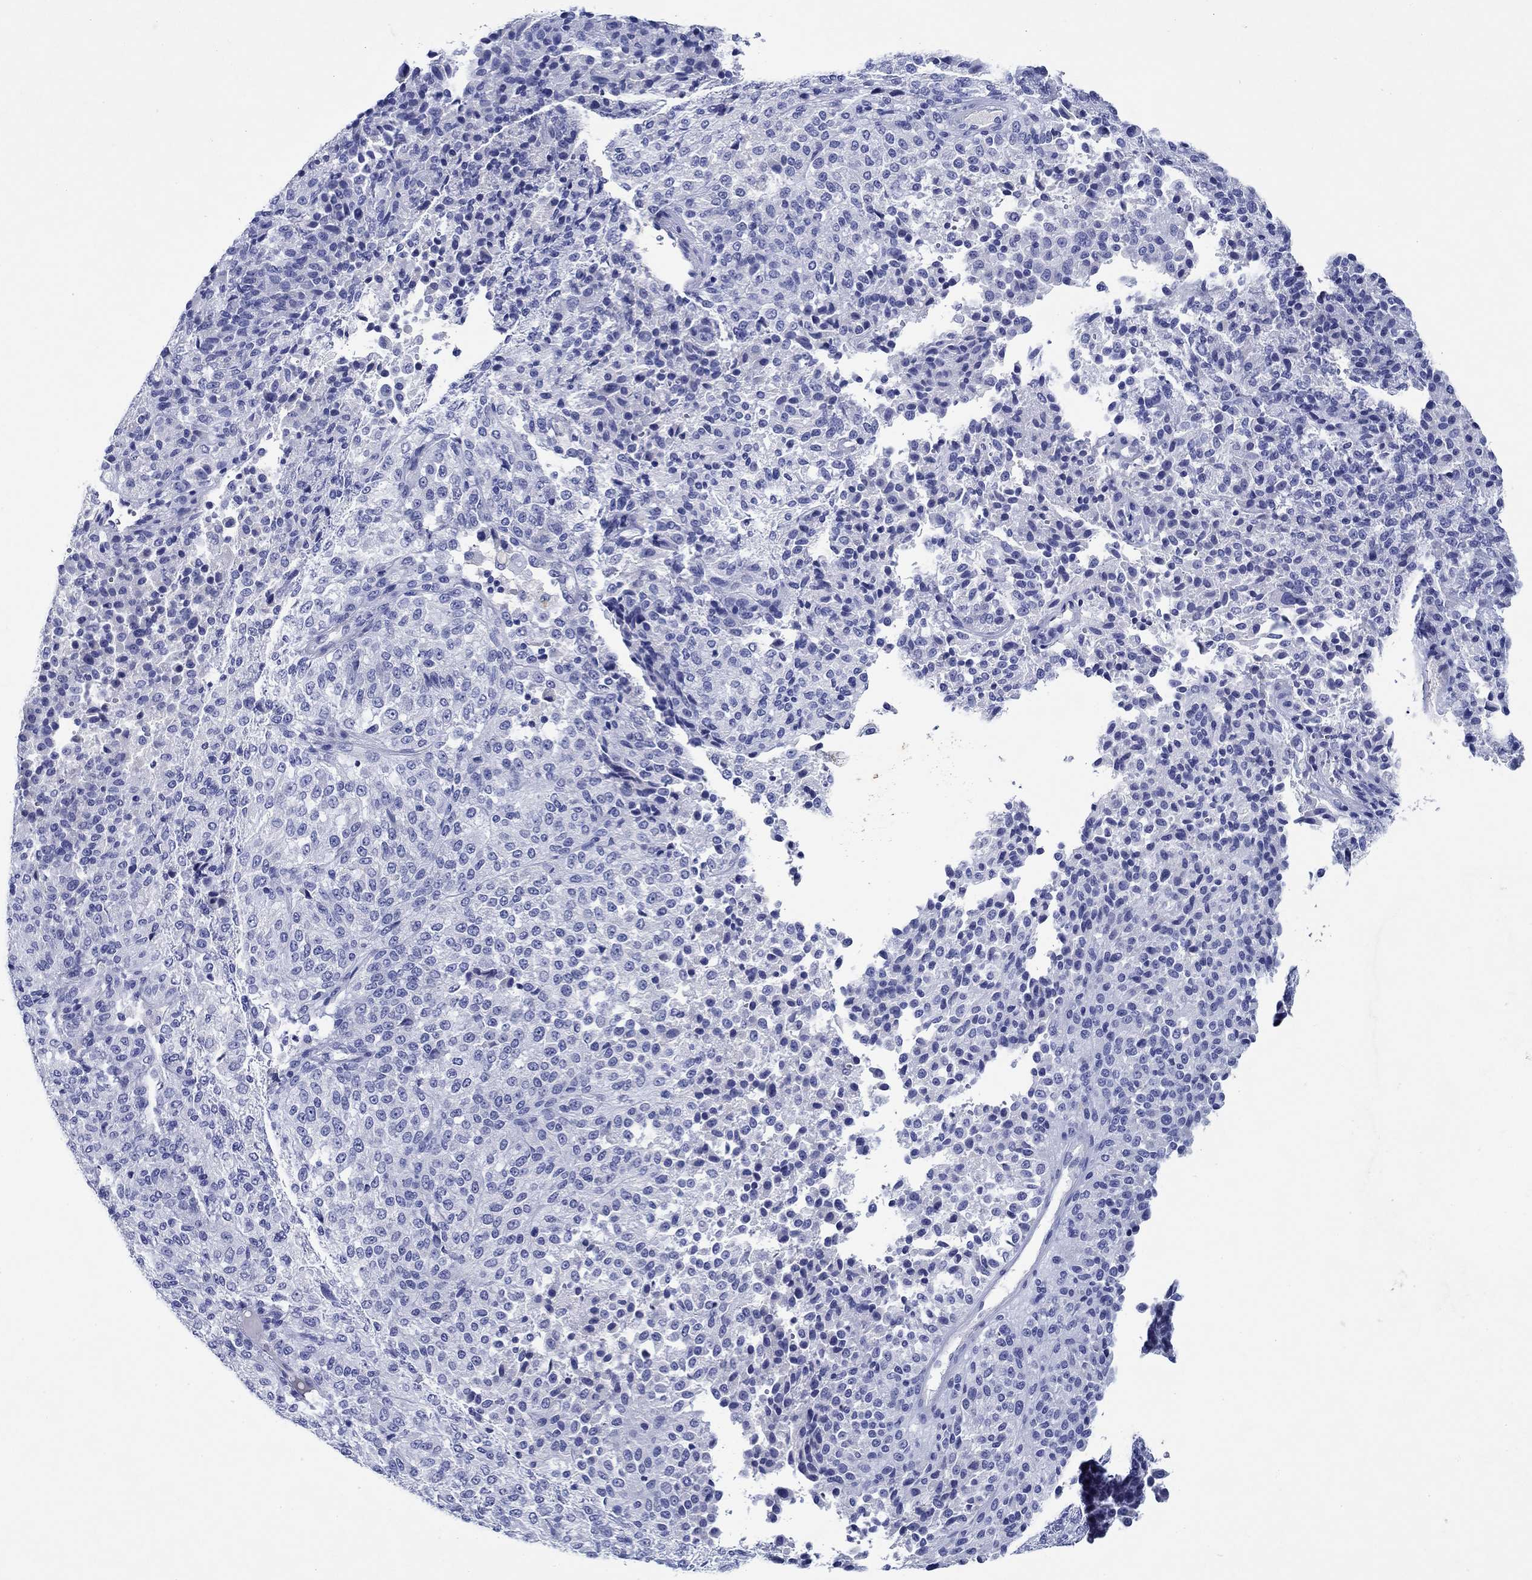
{"staining": {"intensity": "negative", "quantity": "none", "location": "none"}, "tissue": "melanoma", "cell_type": "Tumor cells", "image_type": "cancer", "snomed": [{"axis": "morphology", "description": "Malignant melanoma, Metastatic site"}, {"axis": "topography", "description": "Brain"}], "caption": "DAB (3,3'-diaminobenzidine) immunohistochemical staining of melanoma shows no significant positivity in tumor cells.", "gene": "EPX", "patient": {"sex": "female", "age": 56}}